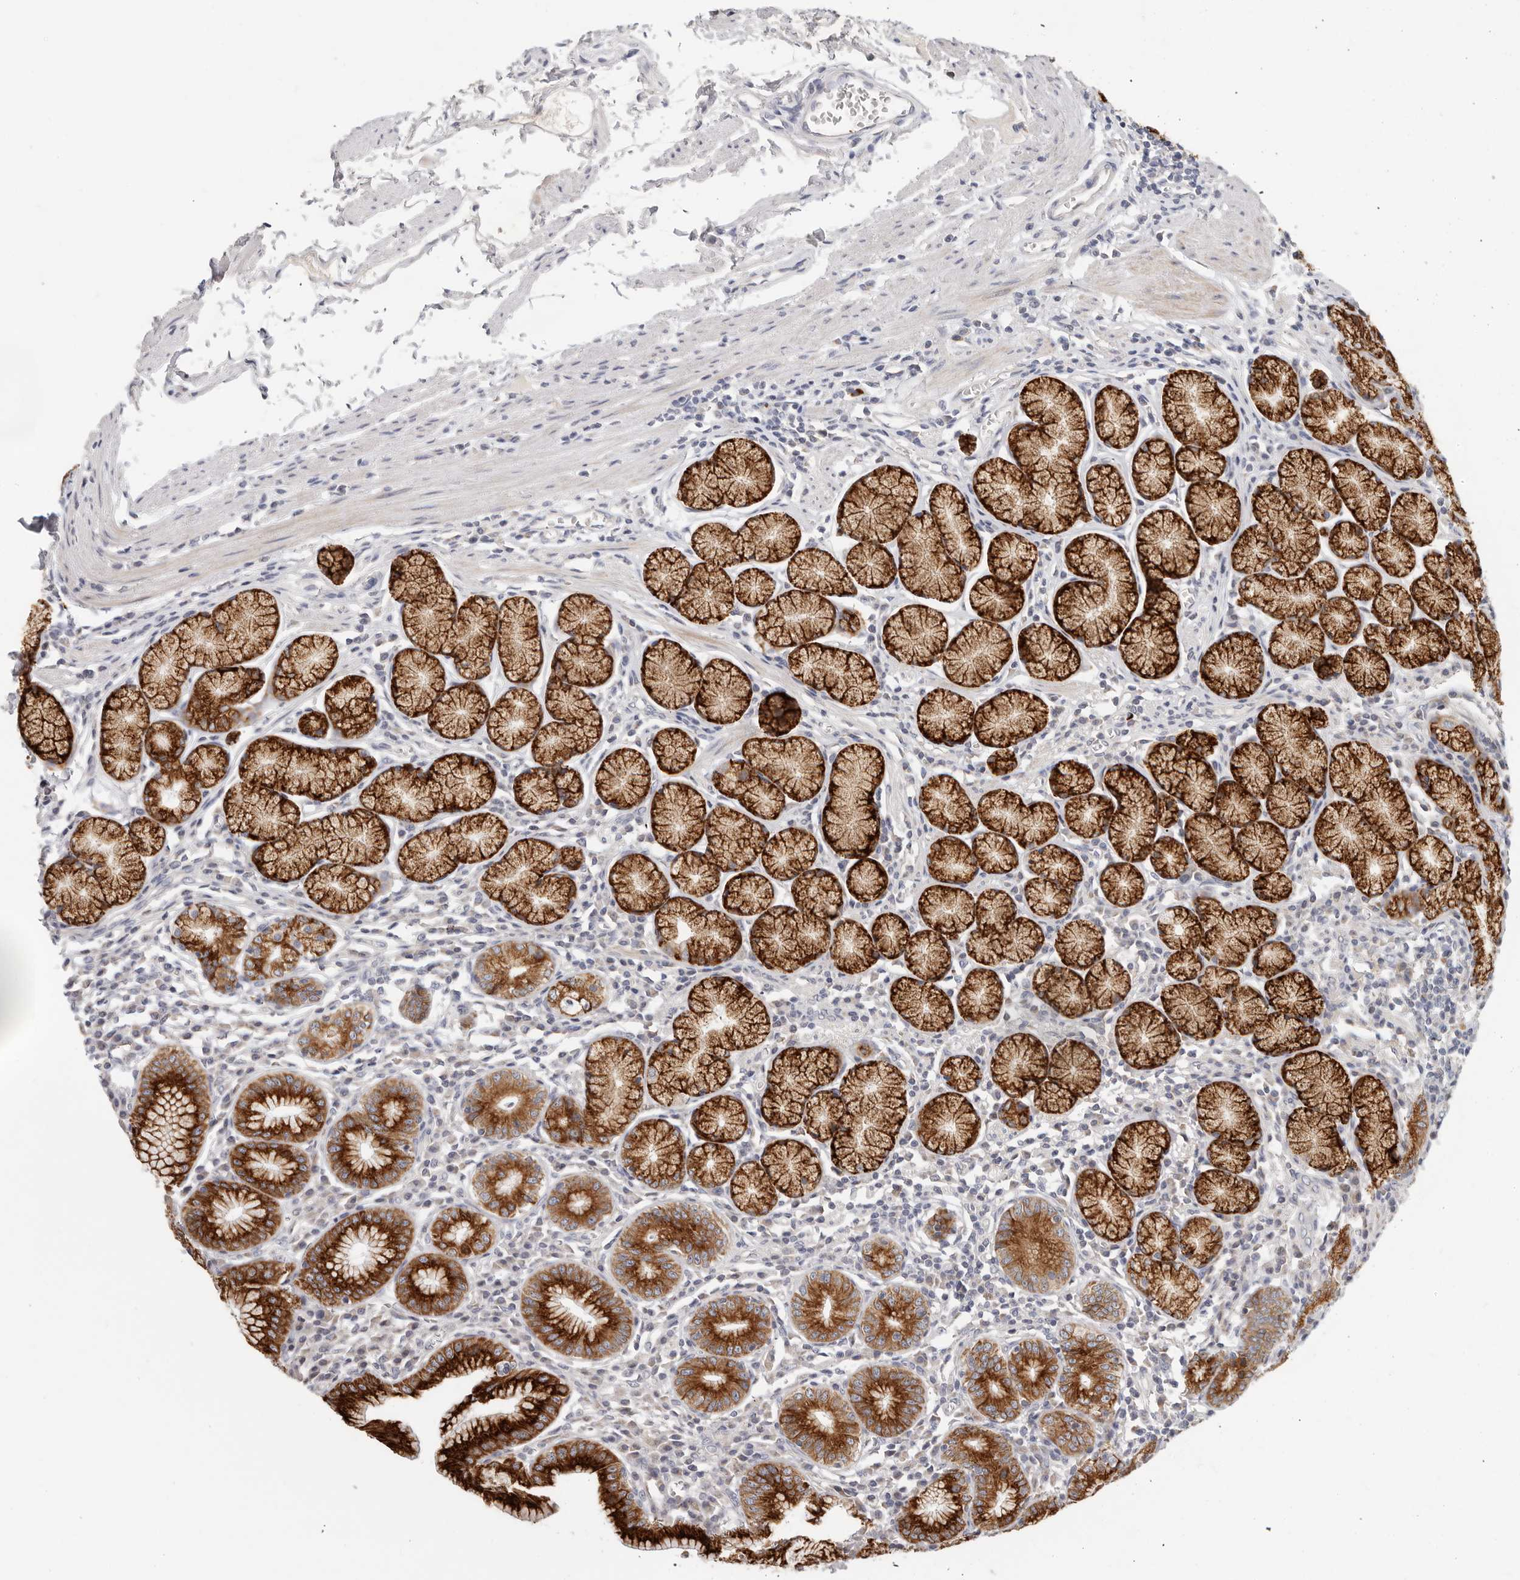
{"staining": {"intensity": "strong", "quantity": ">75%", "location": "cytoplasmic/membranous"}, "tissue": "stomach", "cell_type": "Glandular cells", "image_type": "normal", "snomed": [{"axis": "morphology", "description": "Normal tissue, NOS"}, {"axis": "topography", "description": "Stomach"}], "caption": "Immunohistochemical staining of normal human stomach reveals >75% levels of strong cytoplasmic/membranous protein expression in approximately >75% of glandular cells.", "gene": "TFB2M", "patient": {"sex": "male", "age": 55}}